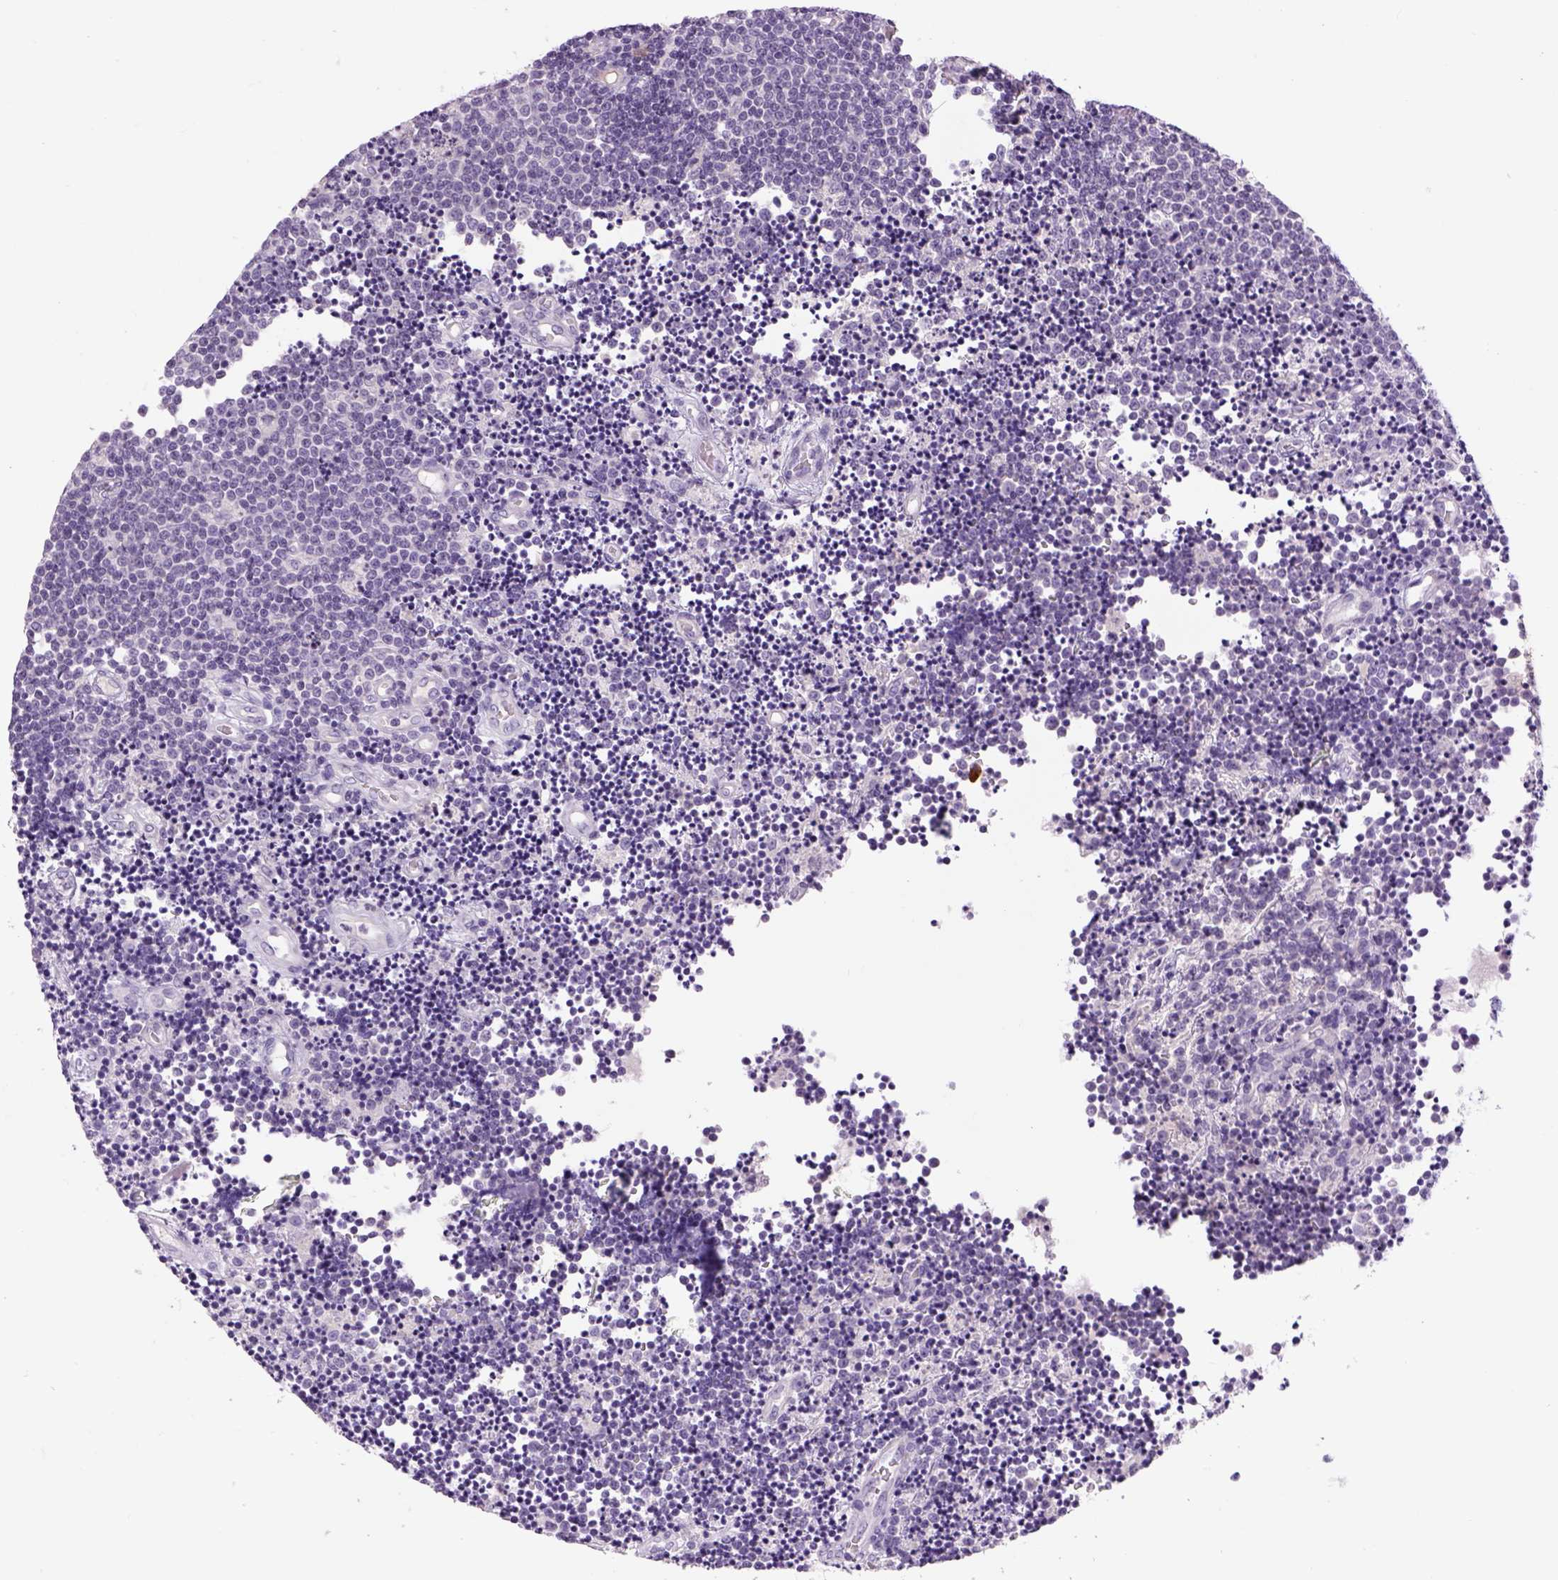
{"staining": {"intensity": "negative", "quantity": "none", "location": "none"}, "tissue": "lymphoma", "cell_type": "Tumor cells", "image_type": "cancer", "snomed": [{"axis": "morphology", "description": "Malignant lymphoma, non-Hodgkin's type, Low grade"}, {"axis": "topography", "description": "Brain"}], "caption": "Micrograph shows no protein staining in tumor cells of lymphoma tissue.", "gene": "DBH", "patient": {"sex": "female", "age": 66}}